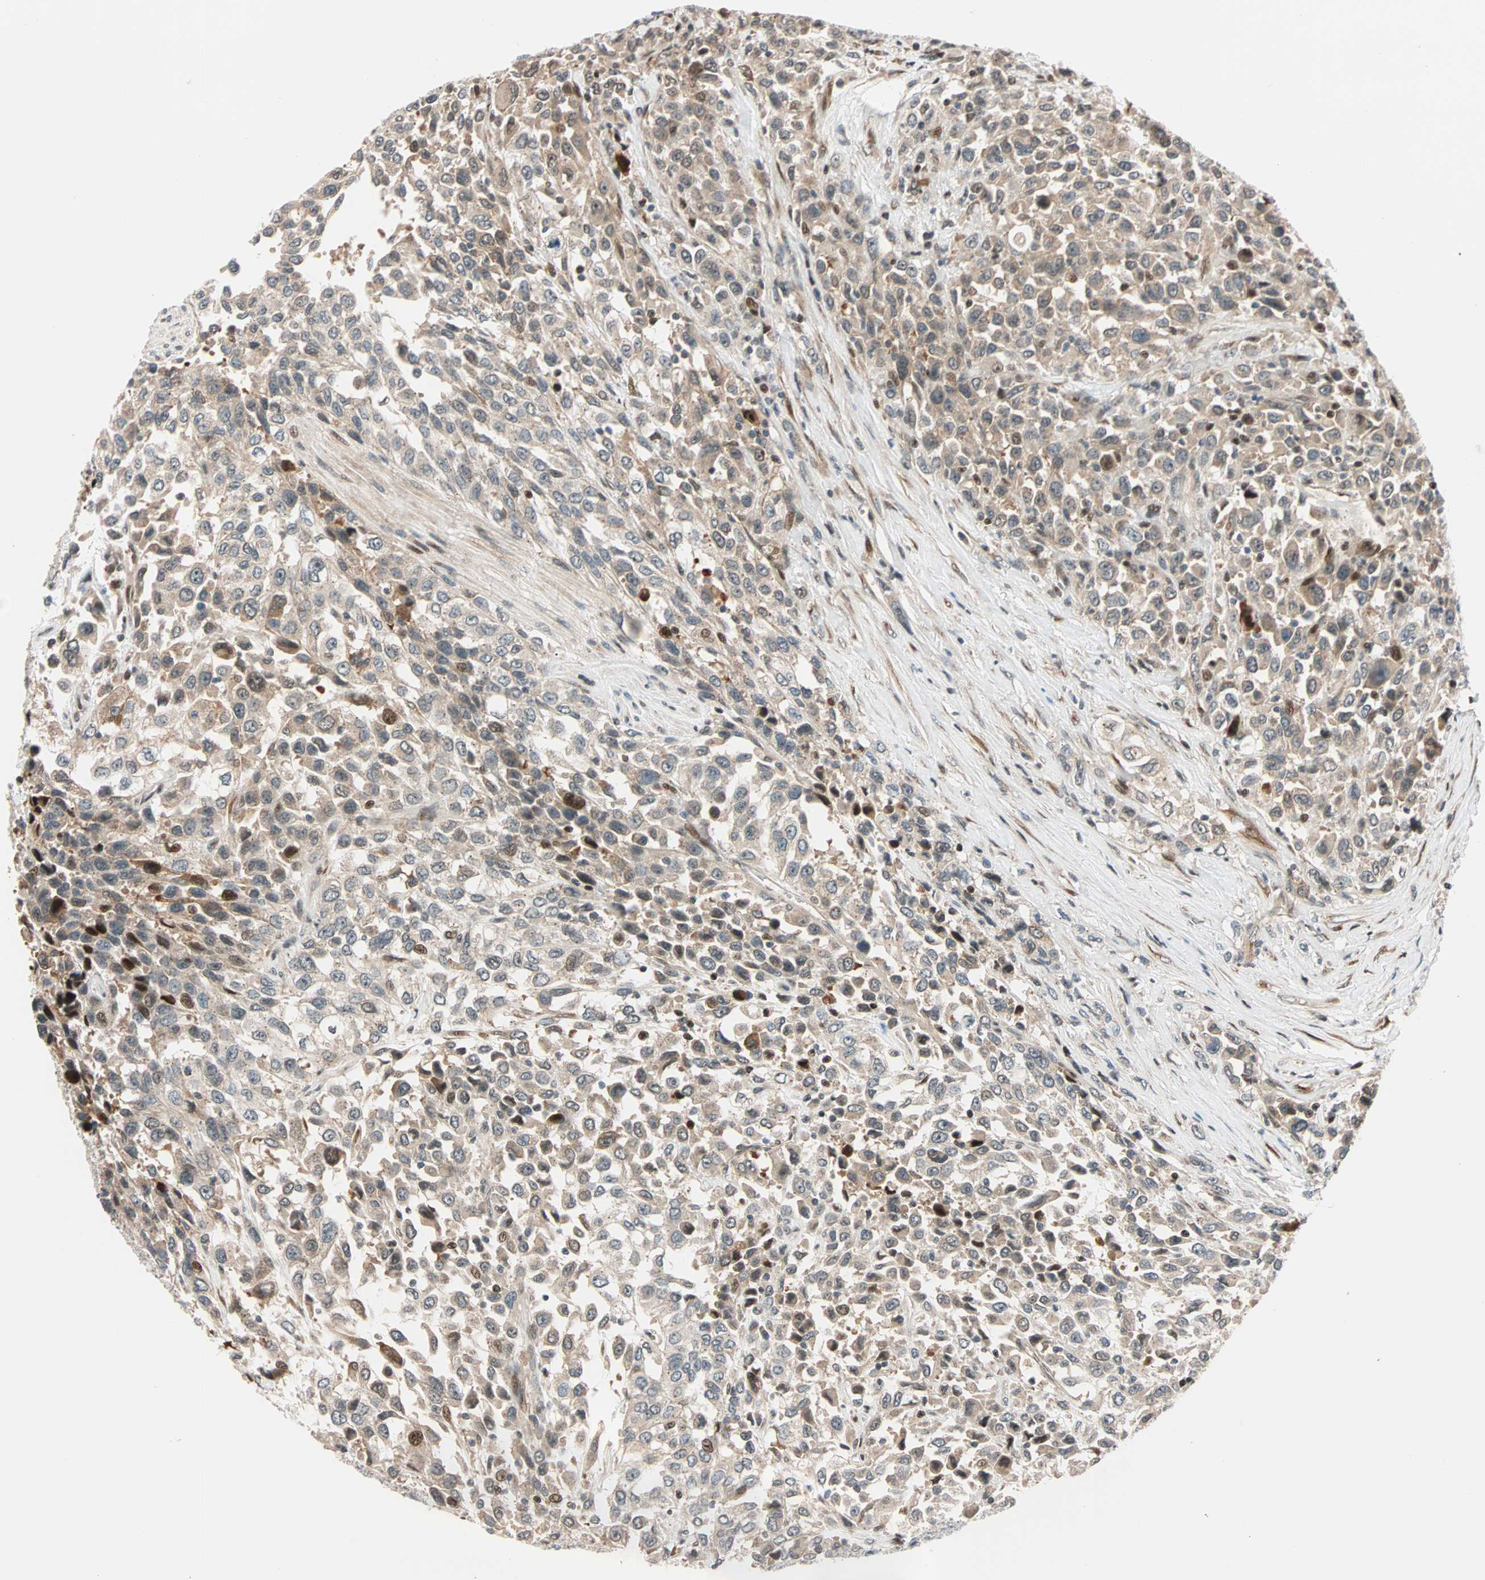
{"staining": {"intensity": "moderate", "quantity": "25%-75%", "location": "cytoplasmic/membranous,nuclear"}, "tissue": "urothelial cancer", "cell_type": "Tumor cells", "image_type": "cancer", "snomed": [{"axis": "morphology", "description": "Urothelial carcinoma, High grade"}, {"axis": "topography", "description": "Urinary bladder"}], "caption": "DAB (3,3'-diaminobenzidine) immunohistochemical staining of urothelial cancer reveals moderate cytoplasmic/membranous and nuclear protein staining in approximately 25%-75% of tumor cells. (Brightfield microscopy of DAB IHC at high magnification).", "gene": "HECW1", "patient": {"sex": "female", "age": 80}}